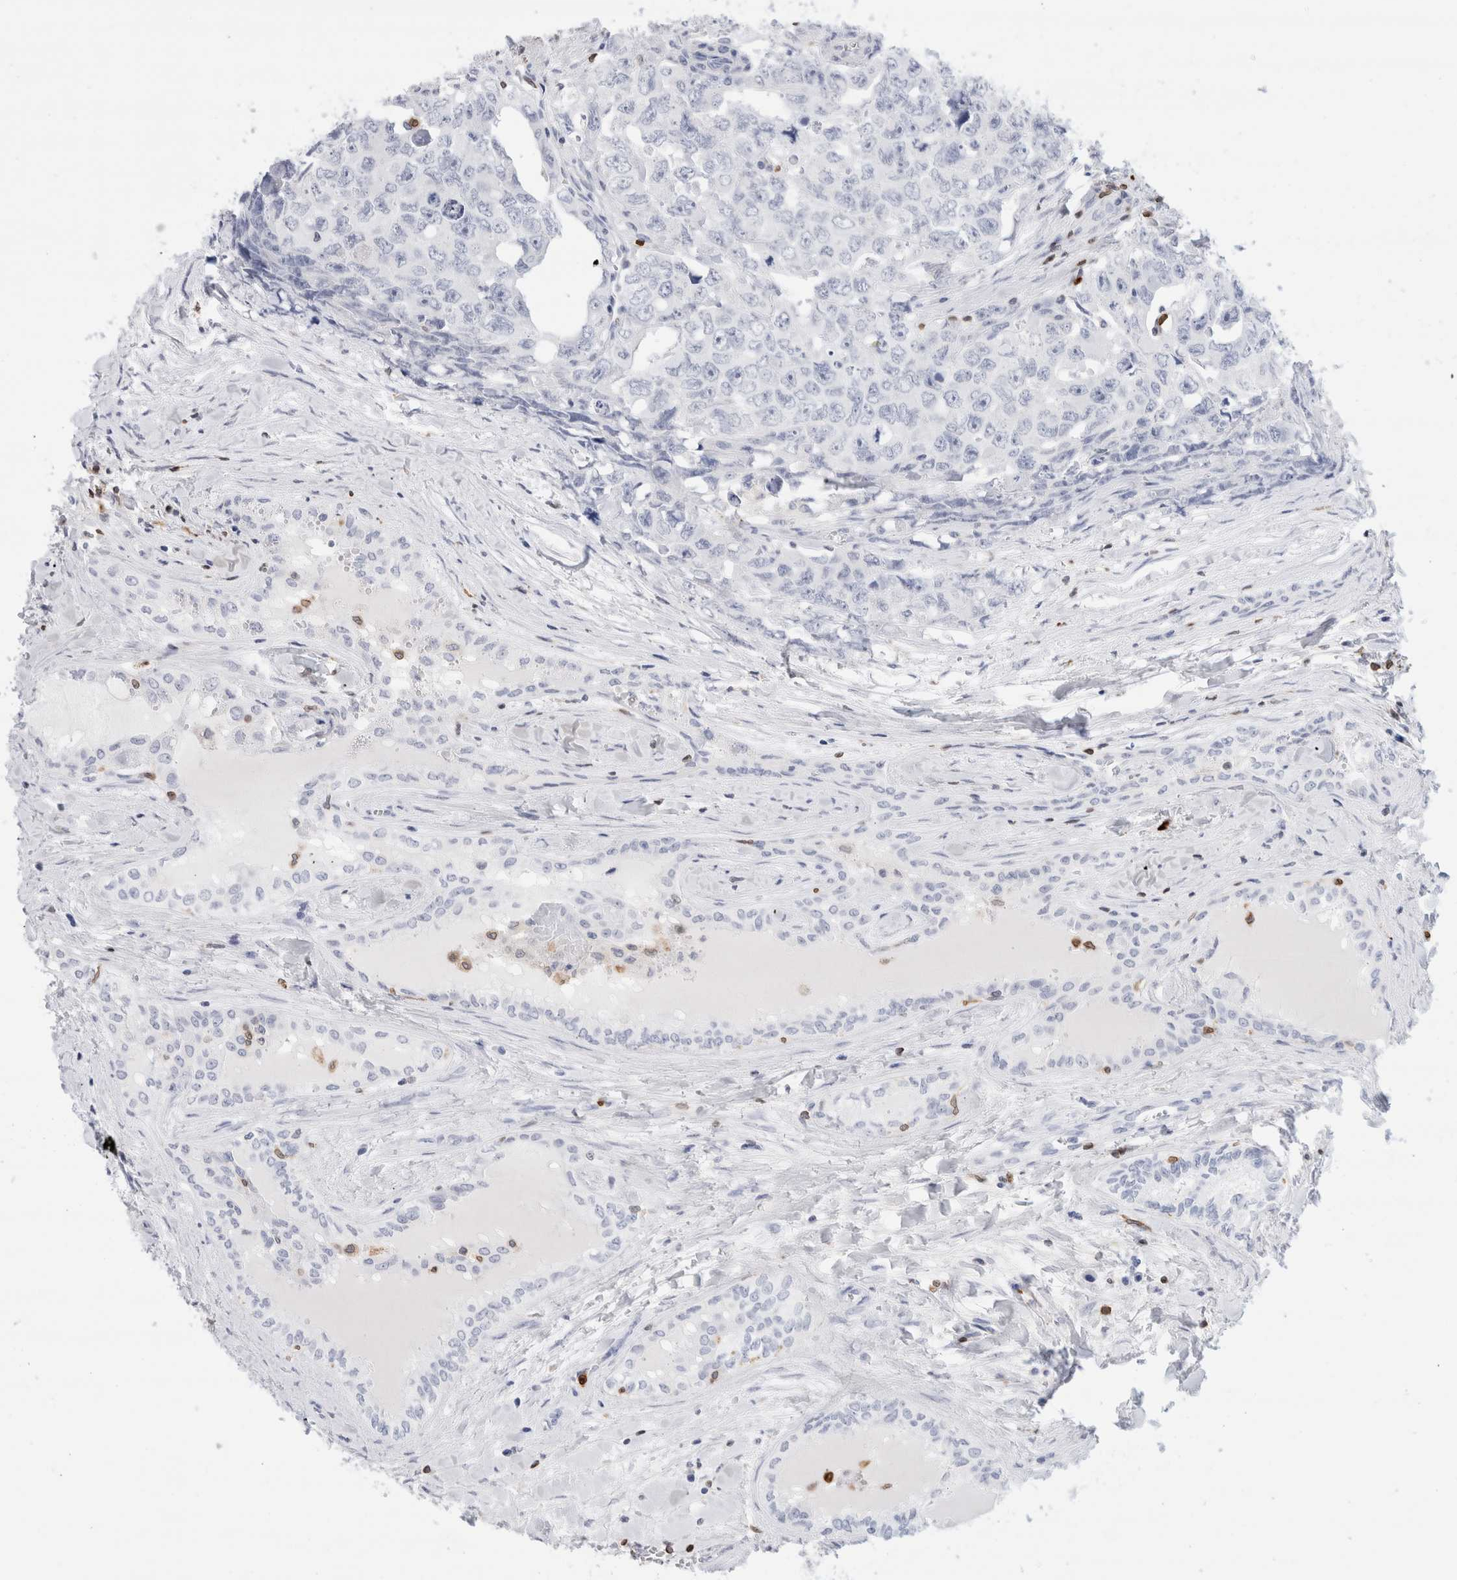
{"staining": {"intensity": "negative", "quantity": "none", "location": "none"}, "tissue": "testis cancer", "cell_type": "Tumor cells", "image_type": "cancer", "snomed": [{"axis": "morphology", "description": "Carcinoma, Embryonal, NOS"}, {"axis": "topography", "description": "Testis"}], "caption": "This is an immunohistochemistry histopathology image of human embryonal carcinoma (testis). There is no positivity in tumor cells.", "gene": "ALOX5AP", "patient": {"sex": "male", "age": 28}}